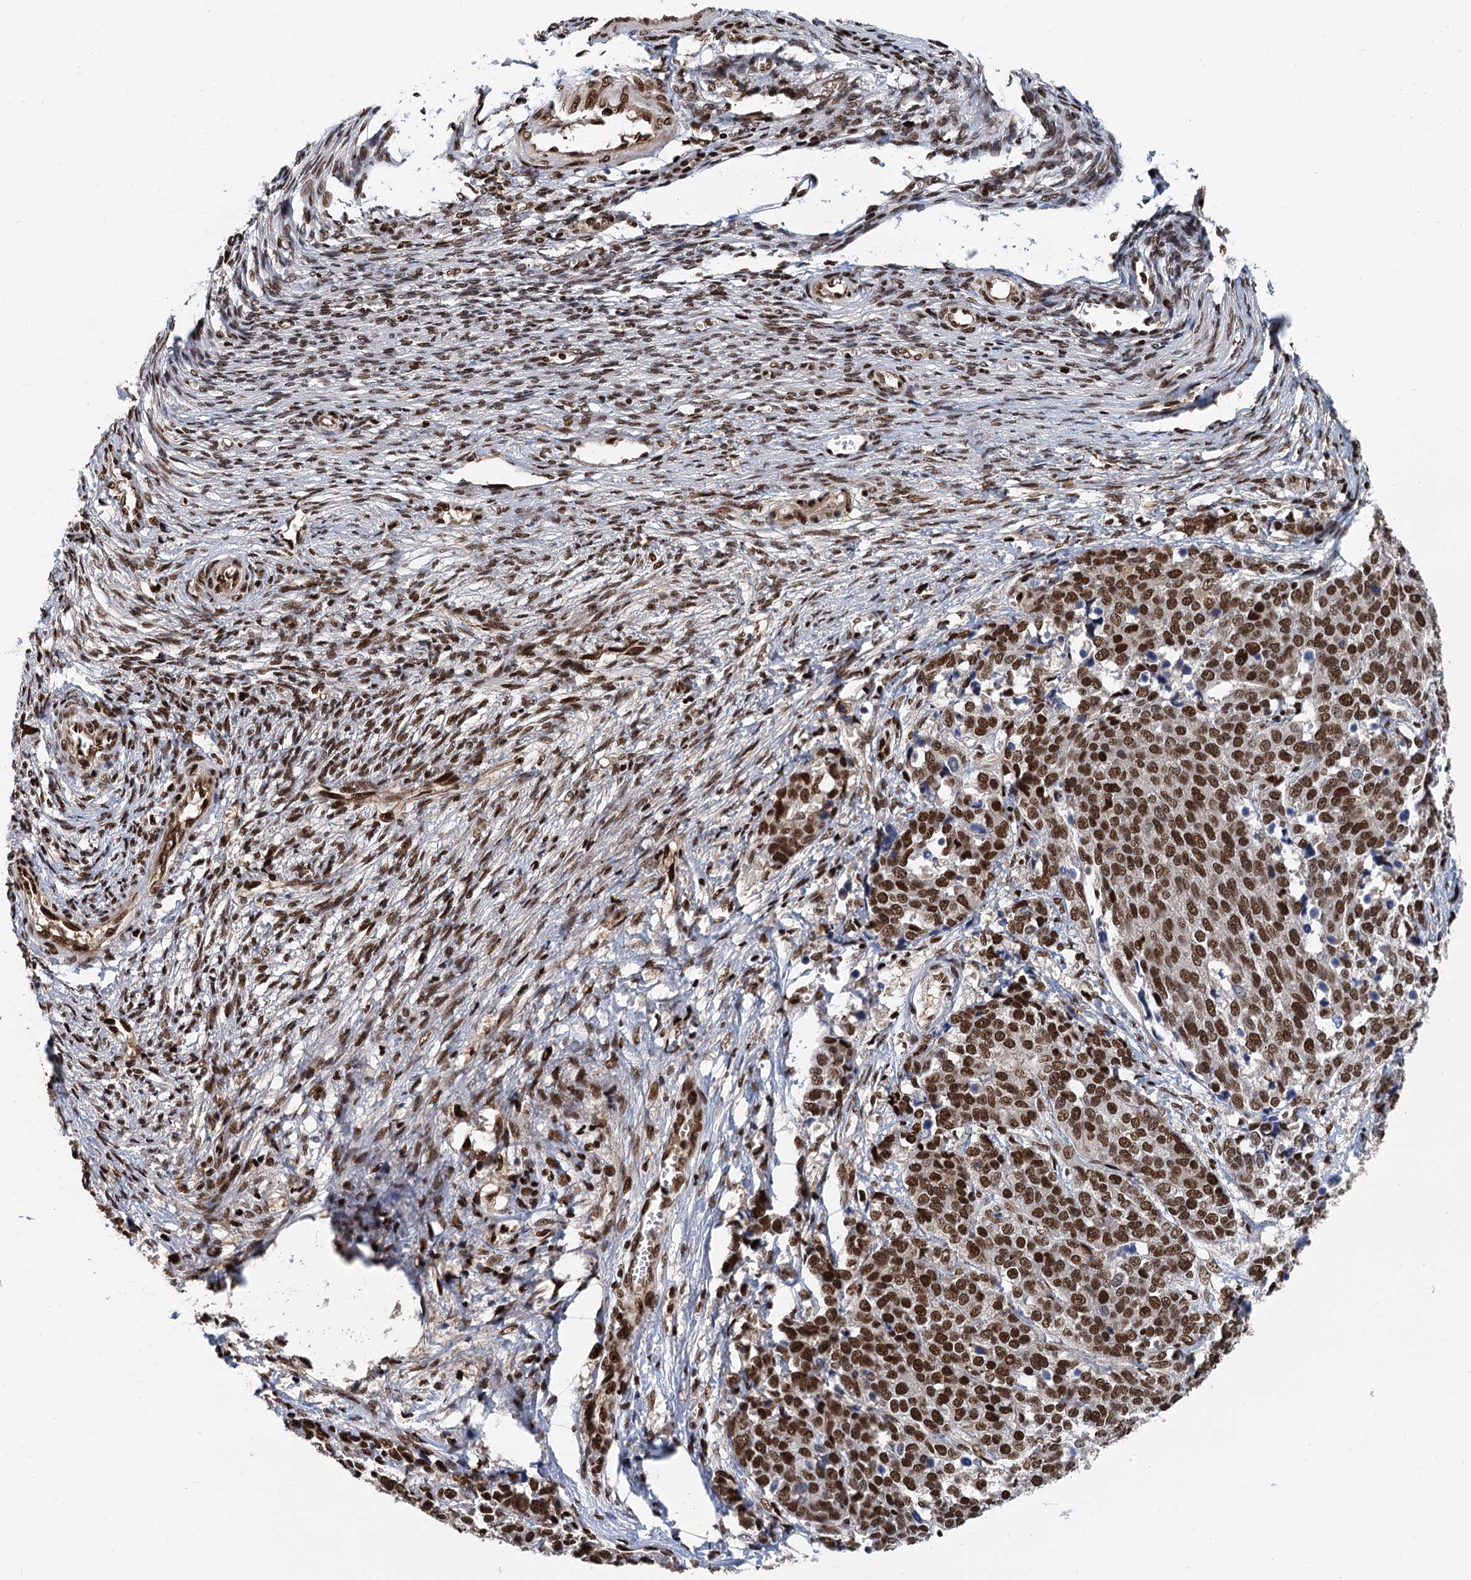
{"staining": {"intensity": "moderate", "quantity": ">75%", "location": "nuclear"}, "tissue": "ovarian cancer", "cell_type": "Tumor cells", "image_type": "cancer", "snomed": [{"axis": "morphology", "description": "Cystadenocarcinoma, serous, NOS"}, {"axis": "topography", "description": "Ovary"}], "caption": "Protein expression analysis of ovarian cancer (serous cystadenocarcinoma) displays moderate nuclear staining in approximately >75% of tumor cells.", "gene": "PPP4R1", "patient": {"sex": "female", "age": 44}}